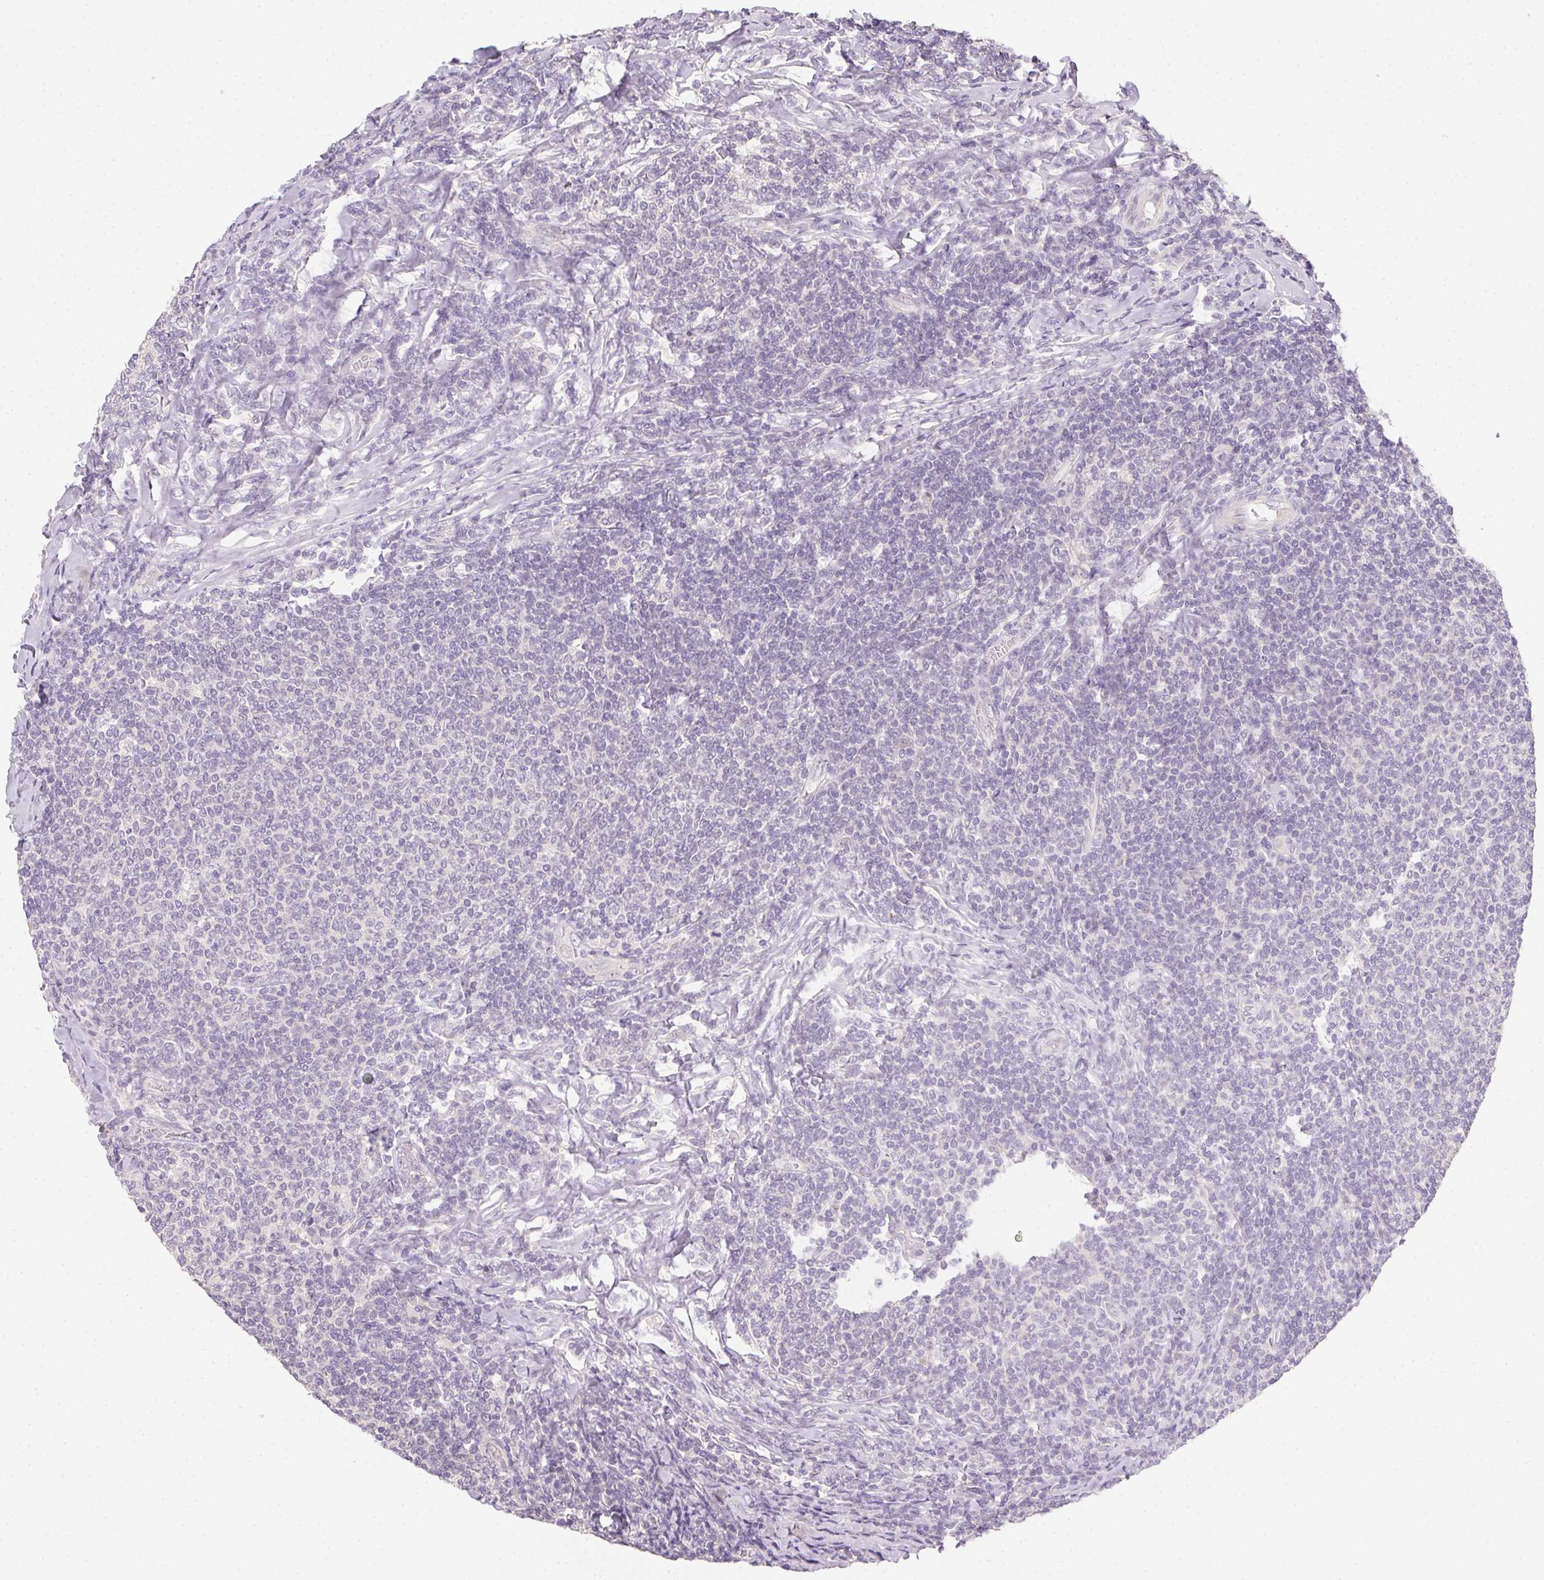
{"staining": {"intensity": "negative", "quantity": "none", "location": "none"}, "tissue": "lymphoma", "cell_type": "Tumor cells", "image_type": "cancer", "snomed": [{"axis": "morphology", "description": "Malignant lymphoma, non-Hodgkin's type, Low grade"}, {"axis": "topography", "description": "Lymph node"}], "caption": "Tumor cells show no significant protein expression in malignant lymphoma, non-Hodgkin's type (low-grade). (DAB (3,3'-diaminobenzidine) IHC, high magnification).", "gene": "ZBBX", "patient": {"sex": "male", "age": 52}}